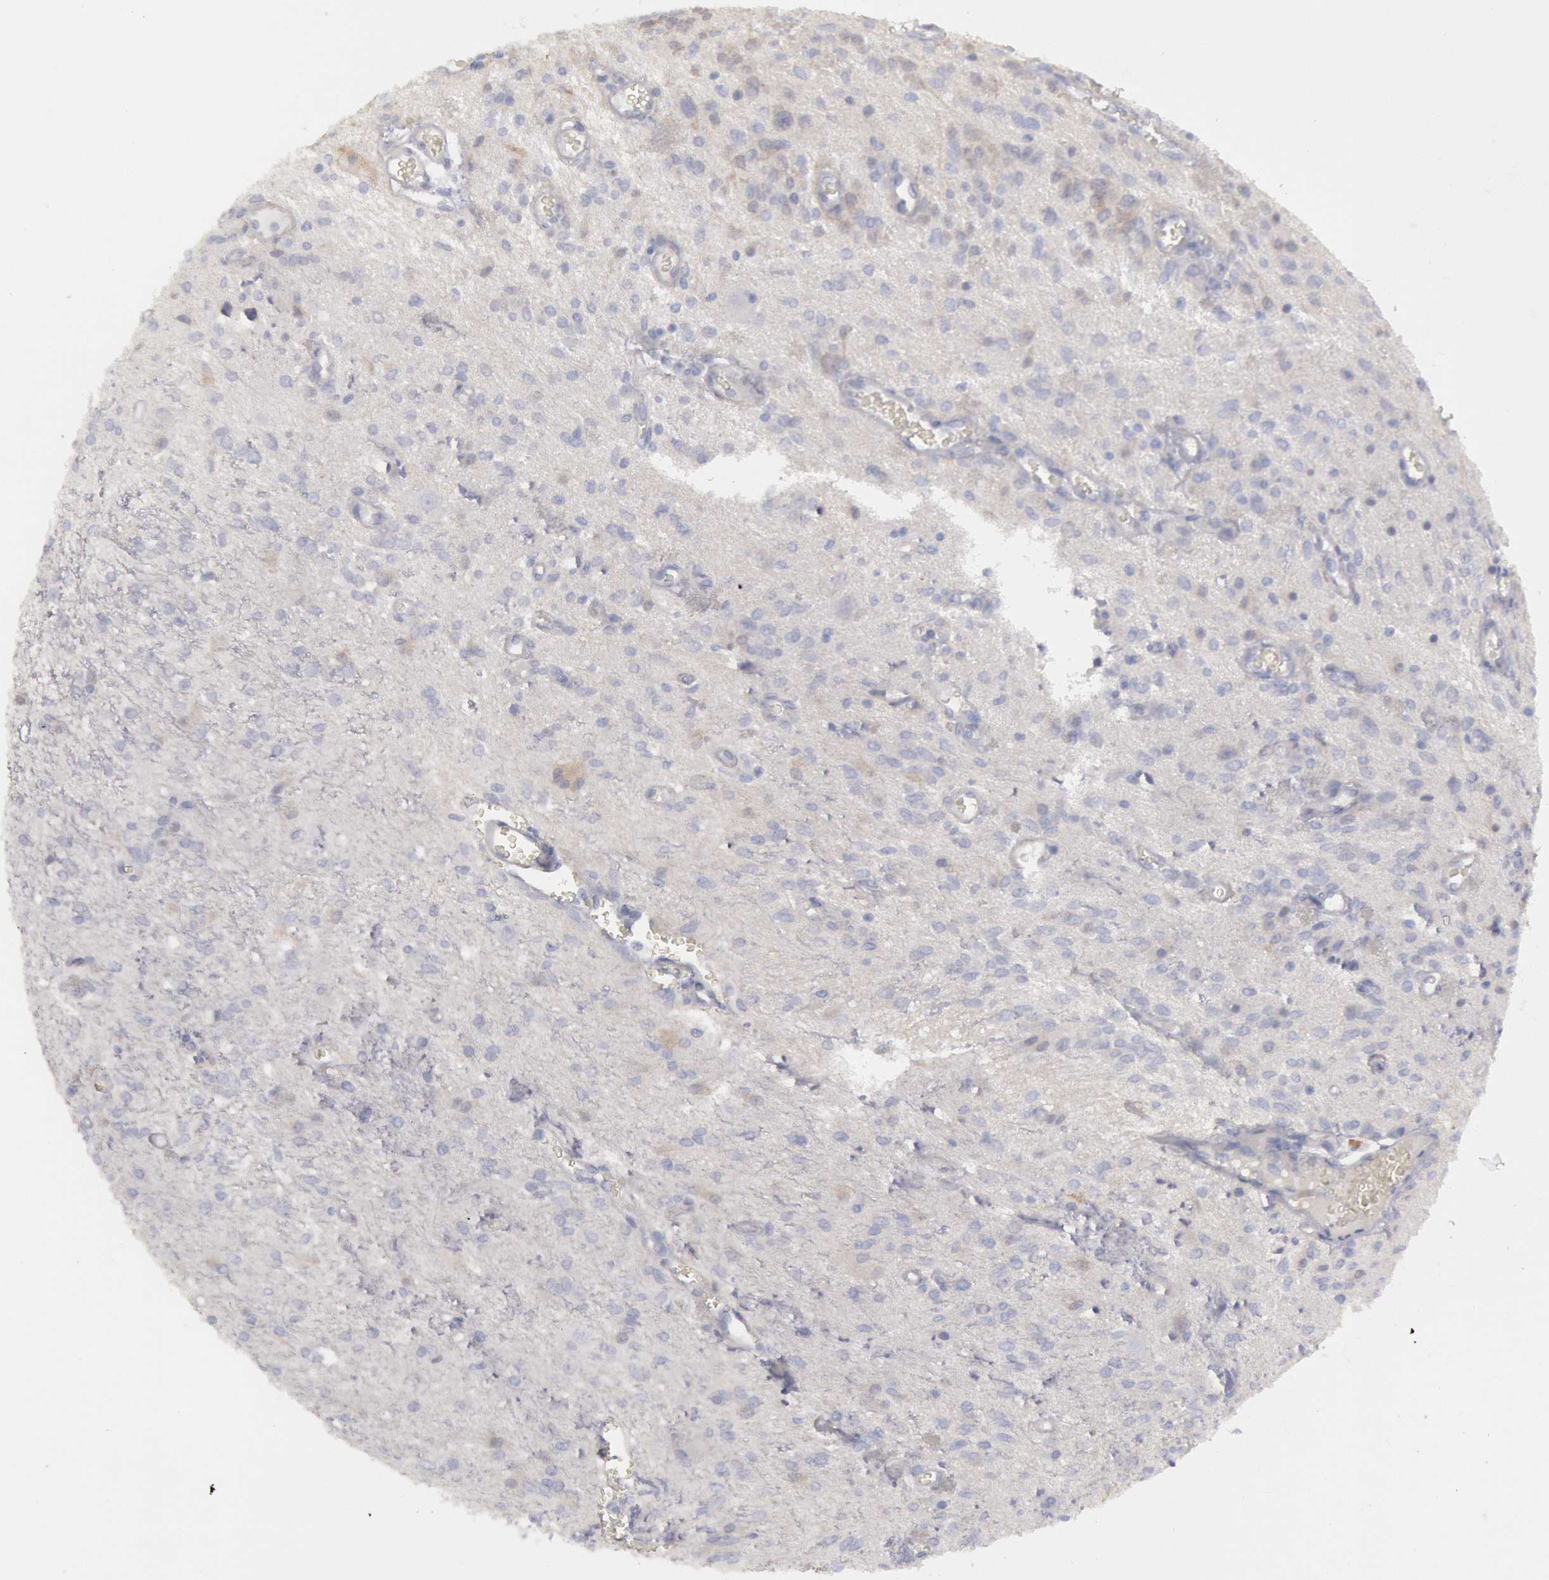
{"staining": {"intensity": "weak", "quantity": "25%-75%", "location": "cytoplasmic/membranous"}, "tissue": "glioma", "cell_type": "Tumor cells", "image_type": "cancer", "snomed": [{"axis": "morphology", "description": "Glioma, malignant, Low grade"}, {"axis": "topography", "description": "Brain"}], "caption": "A brown stain highlights weak cytoplasmic/membranous expression of a protein in glioma tumor cells.", "gene": "FHL1", "patient": {"sex": "female", "age": 15}}